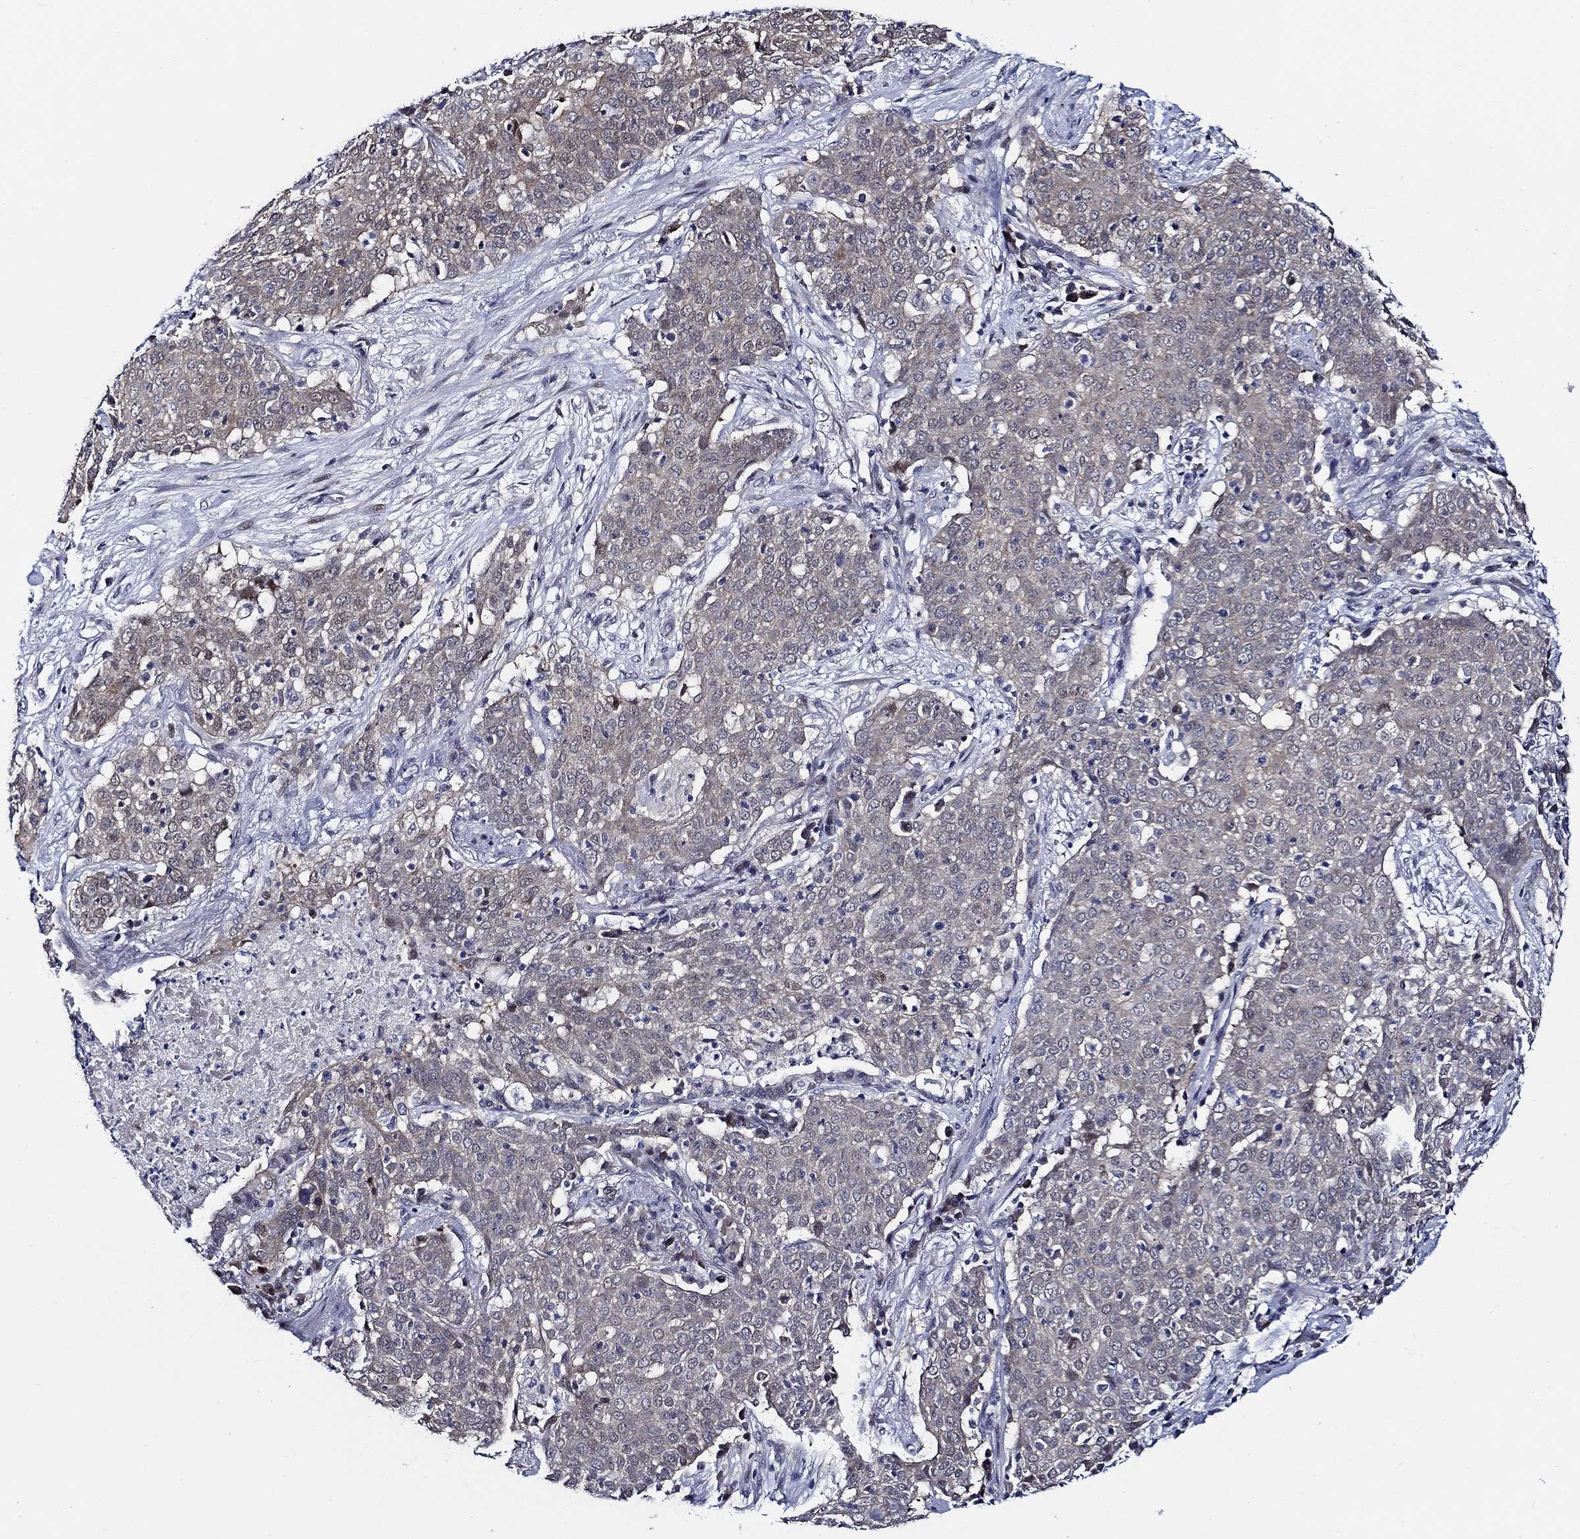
{"staining": {"intensity": "negative", "quantity": "none", "location": "none"}, "tissue": "lung cancer", "cell_type": "Tumor cells", "image_type": "cancer", "snomed": [{"axis": "morphology", "description": "Squamous cell carcinoma, NOS"}, {"axis": "topography", "description": "Lung"}], "caption": "This is a image of IHC staining of lung cancer, which shows no positivity in tumor cells.", "gene": "C8orf48", "patient": {"sex": "male", "age": 82}}